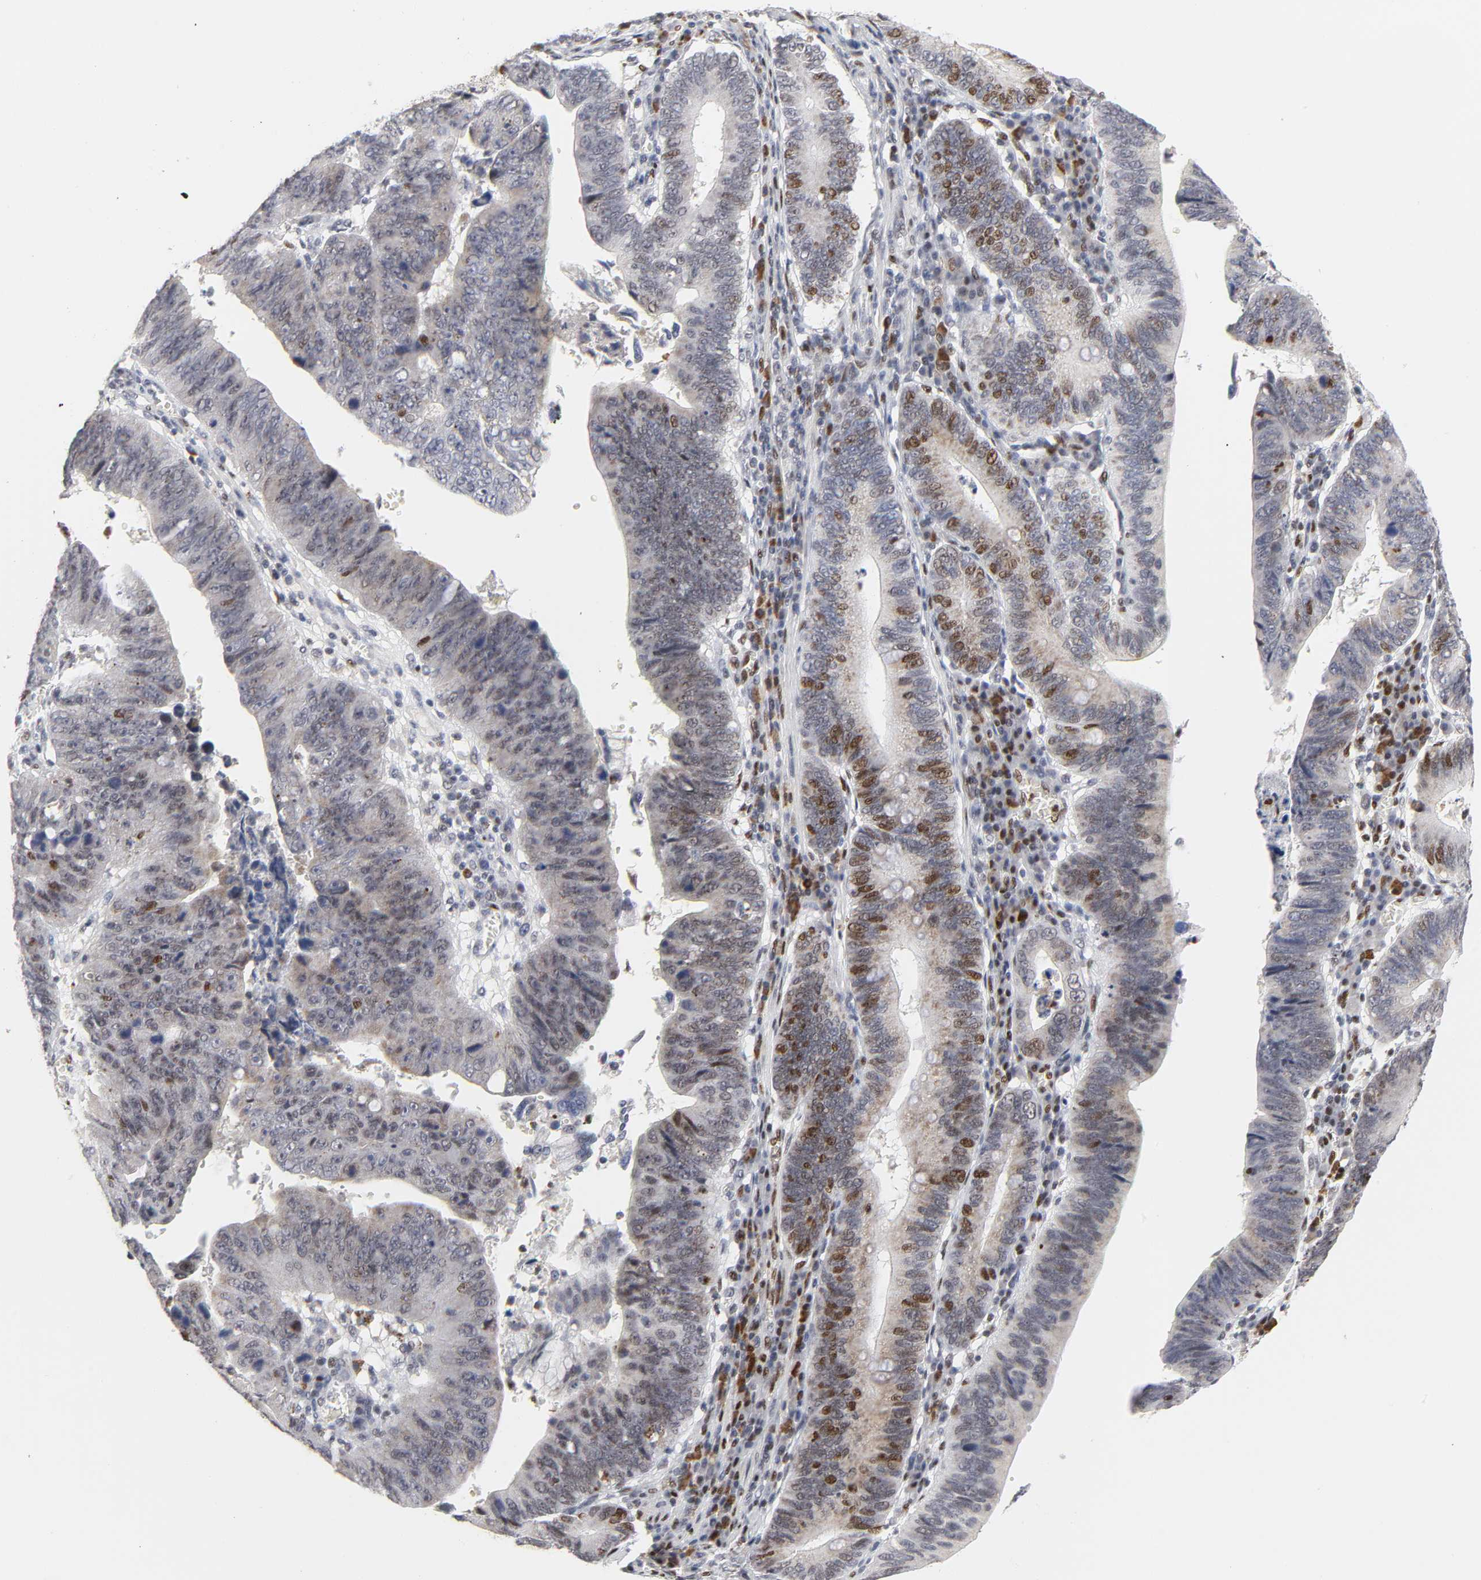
{"staining": {"intensity": "moderate", "quantity": "25%-75%", "location": "nuclear"}, "tissue": "stomach cancer", "cell_type": "Tumor cells", "image_type": "cancer", "snomed": [{"axis": "morphology", "description": "Adenocarcinoma, NOS"}, {"axis": "topography", "description": "Stomach"}], "caption": "A brown stain shows moderate nuclear expression of a protein in human stomach adenocarcinoma tumor cells.", "gene": "CREBBP", "patient": {"sex": "male", "age": 59}}